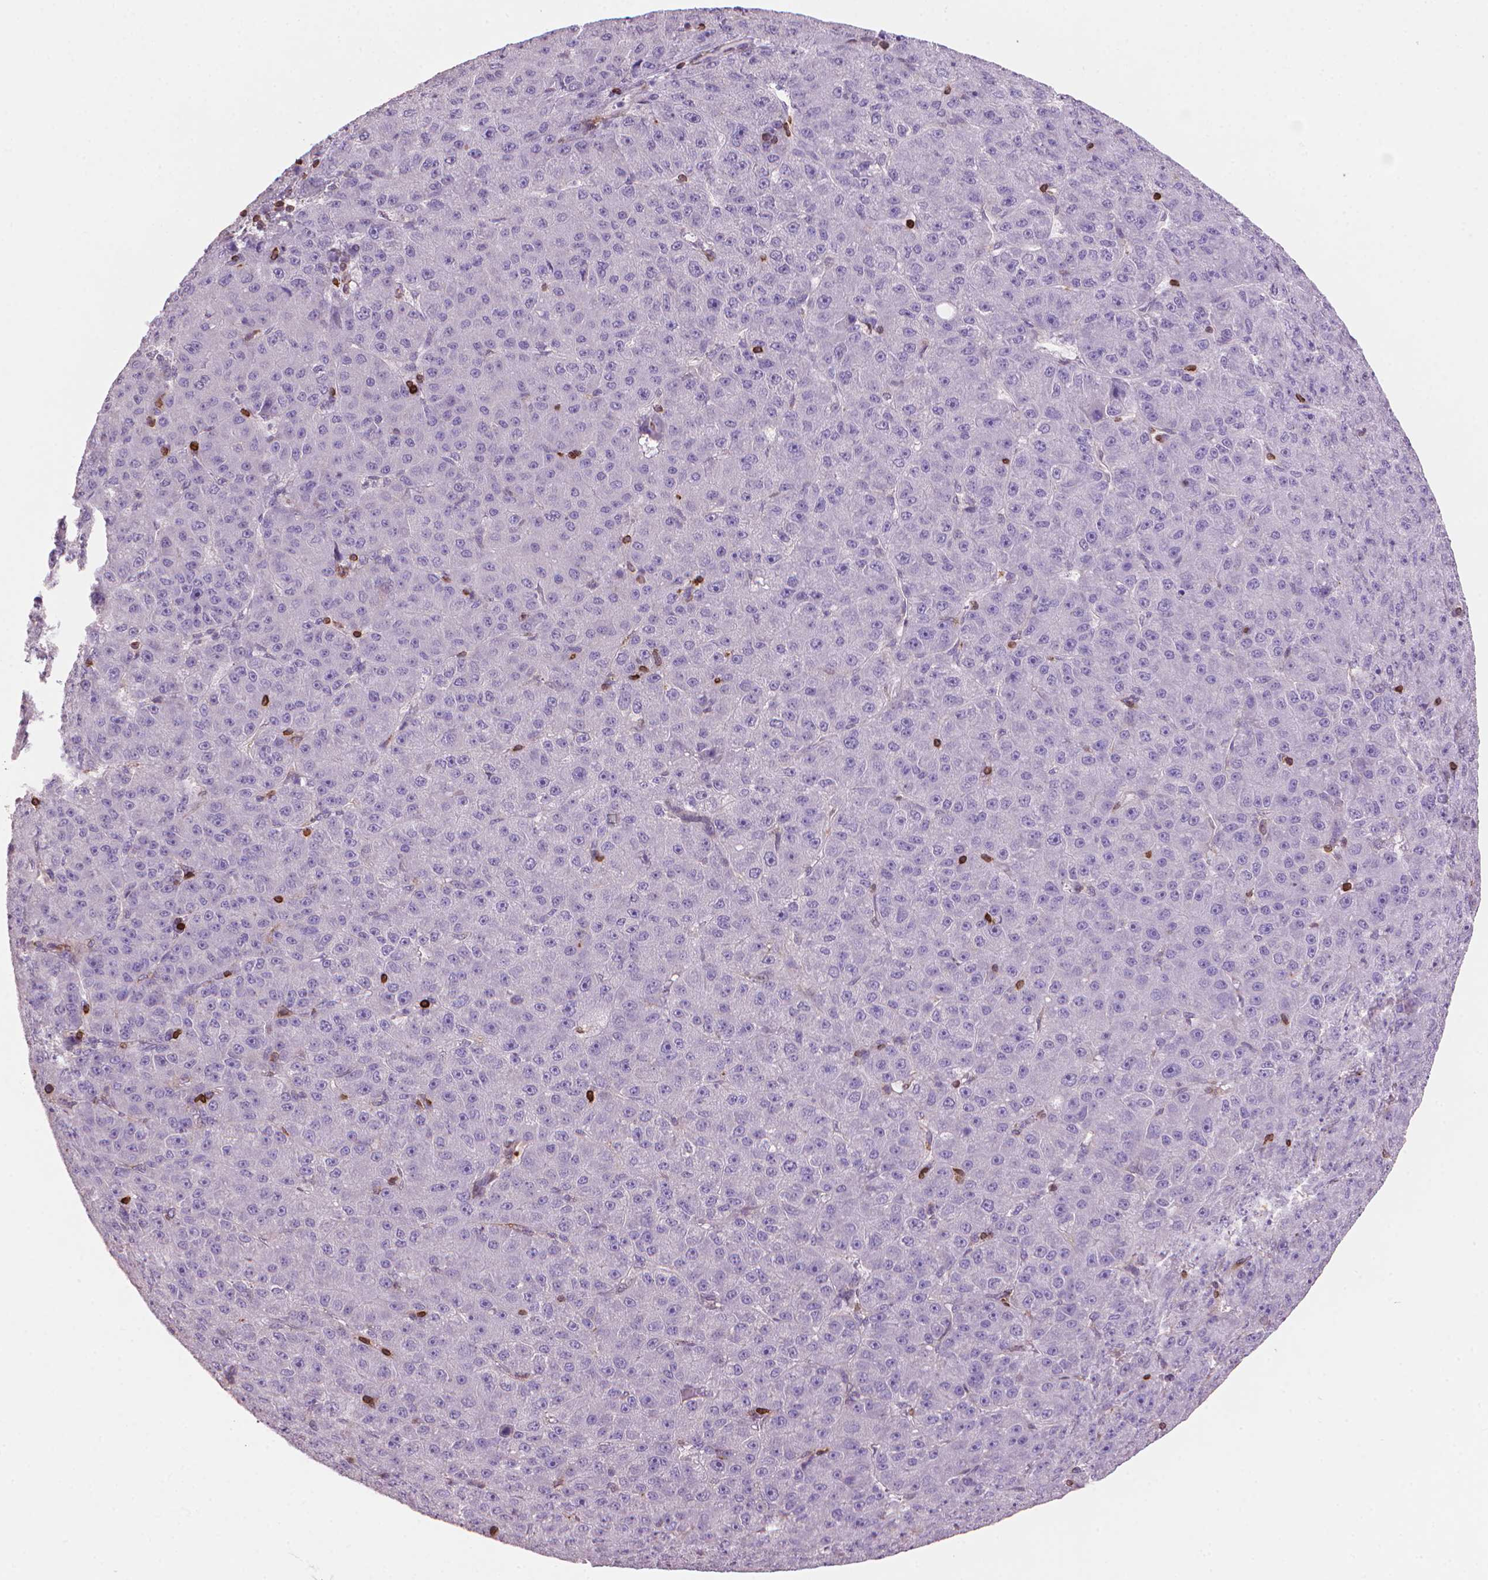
{"staining": {"intensity": "negative", "quantity": "none", "location": "none"}, "tissue": "liver cancer", "cell_type": "Tumor cells", "image_type": "cancer", "snomed": [{"axis": "morphology", "description": "Carcinoma, Hepatocellular, NOS"}, {"axis": "topography", "description": "Liver"}], "caption": "DAB immunohistochemical staining of liver cancer reveals no significant staining in tumor cells.", "gene": "BCL2", "patient": {"sex": "male", "age": 67}}